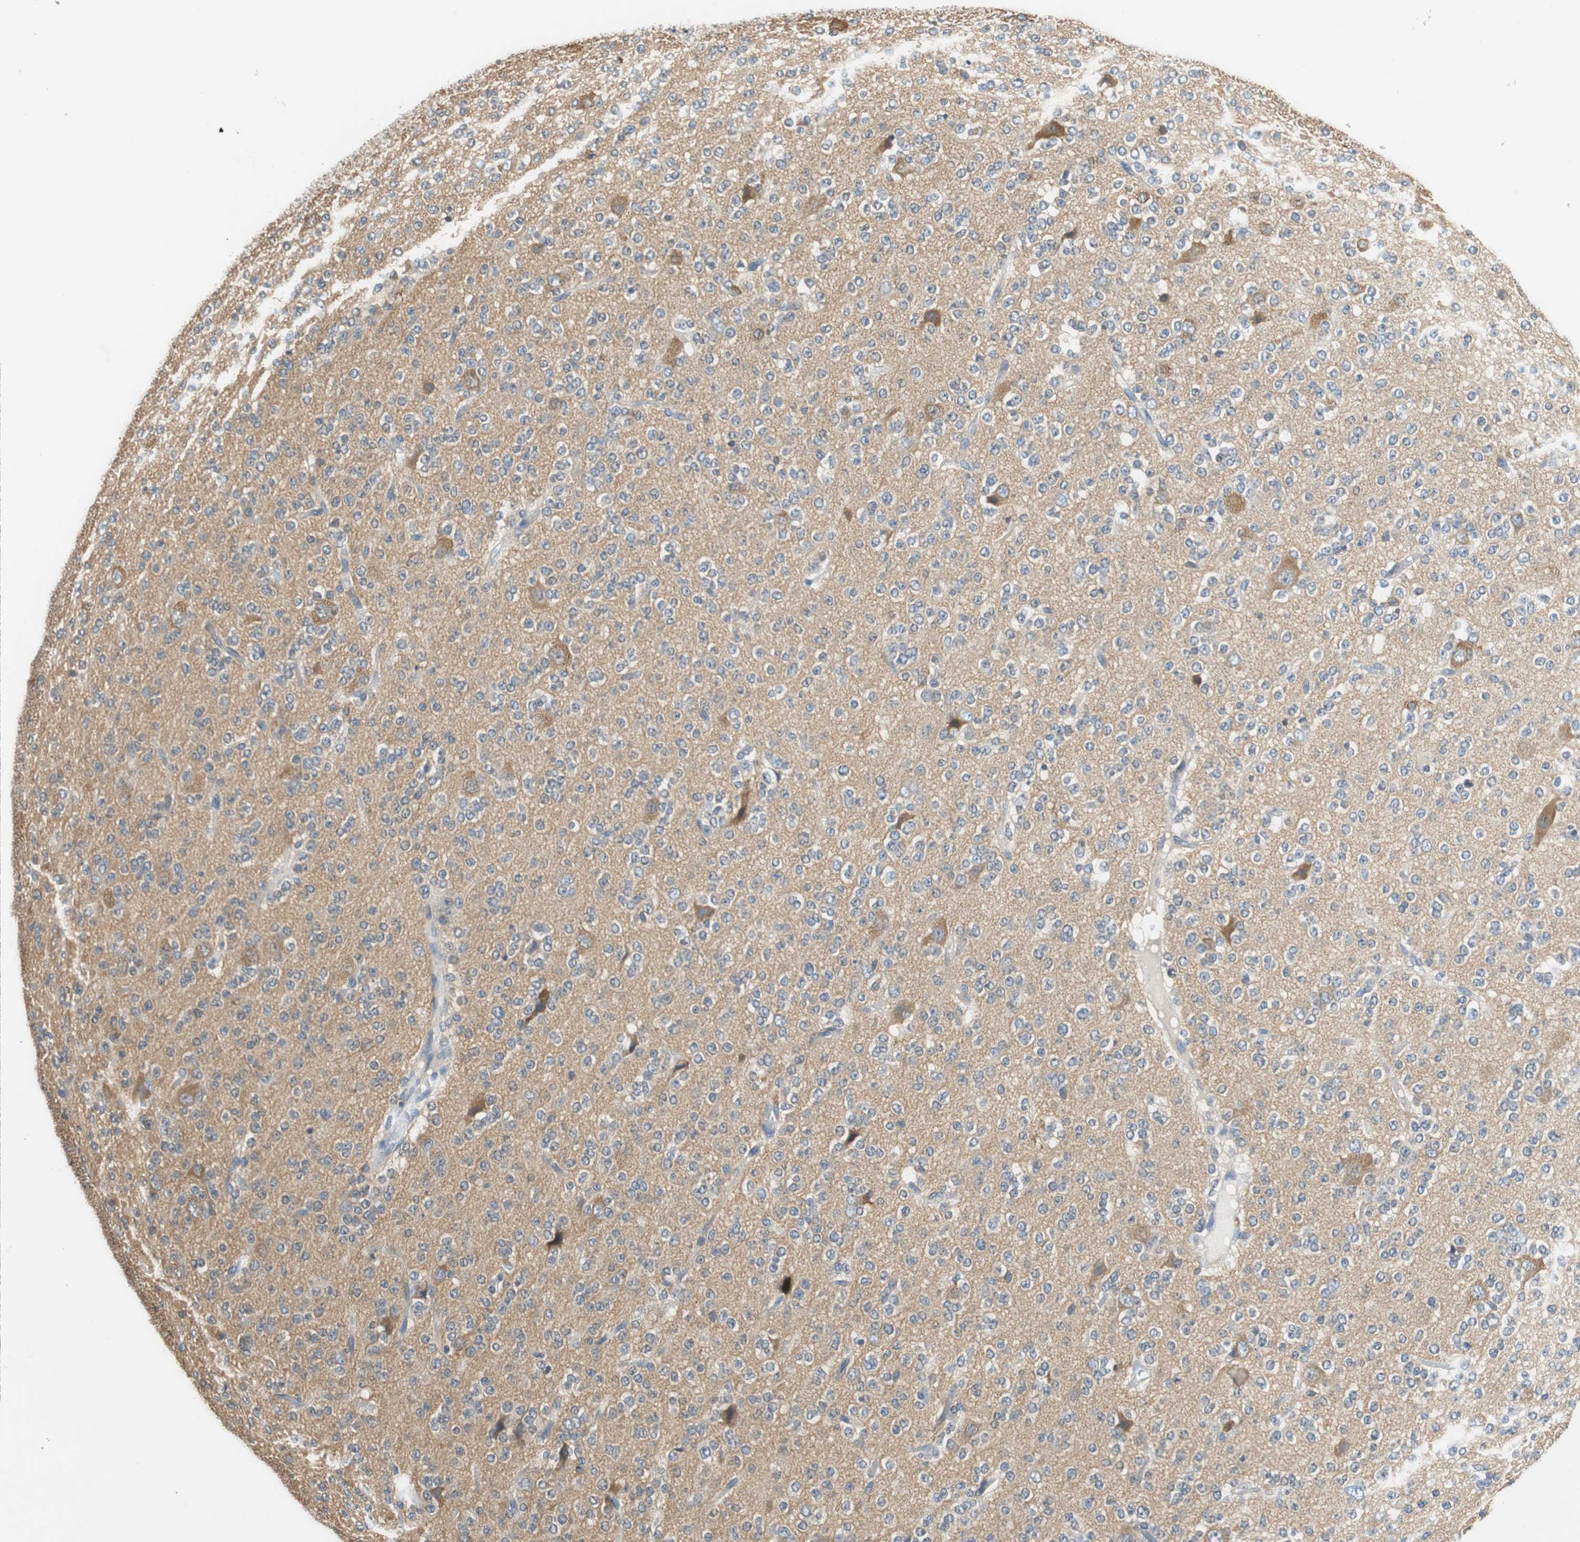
{"staining": {"intensity": "negative", "quantity": "none", "location": "none"}, "tissue": "glioma", "cell_type": "Tumor cells", "image_type": "cancer", "snomed": [{"axis": "morphology", "description": "Glioma, malignant, Low grade"}, {"axis": "topography", "description": "Brain"}], "caption": "IHC of human glioma displays no staining in tumor cells.", "gene": "GSTK1", "patient": {"sex": "male", "age": 38}}